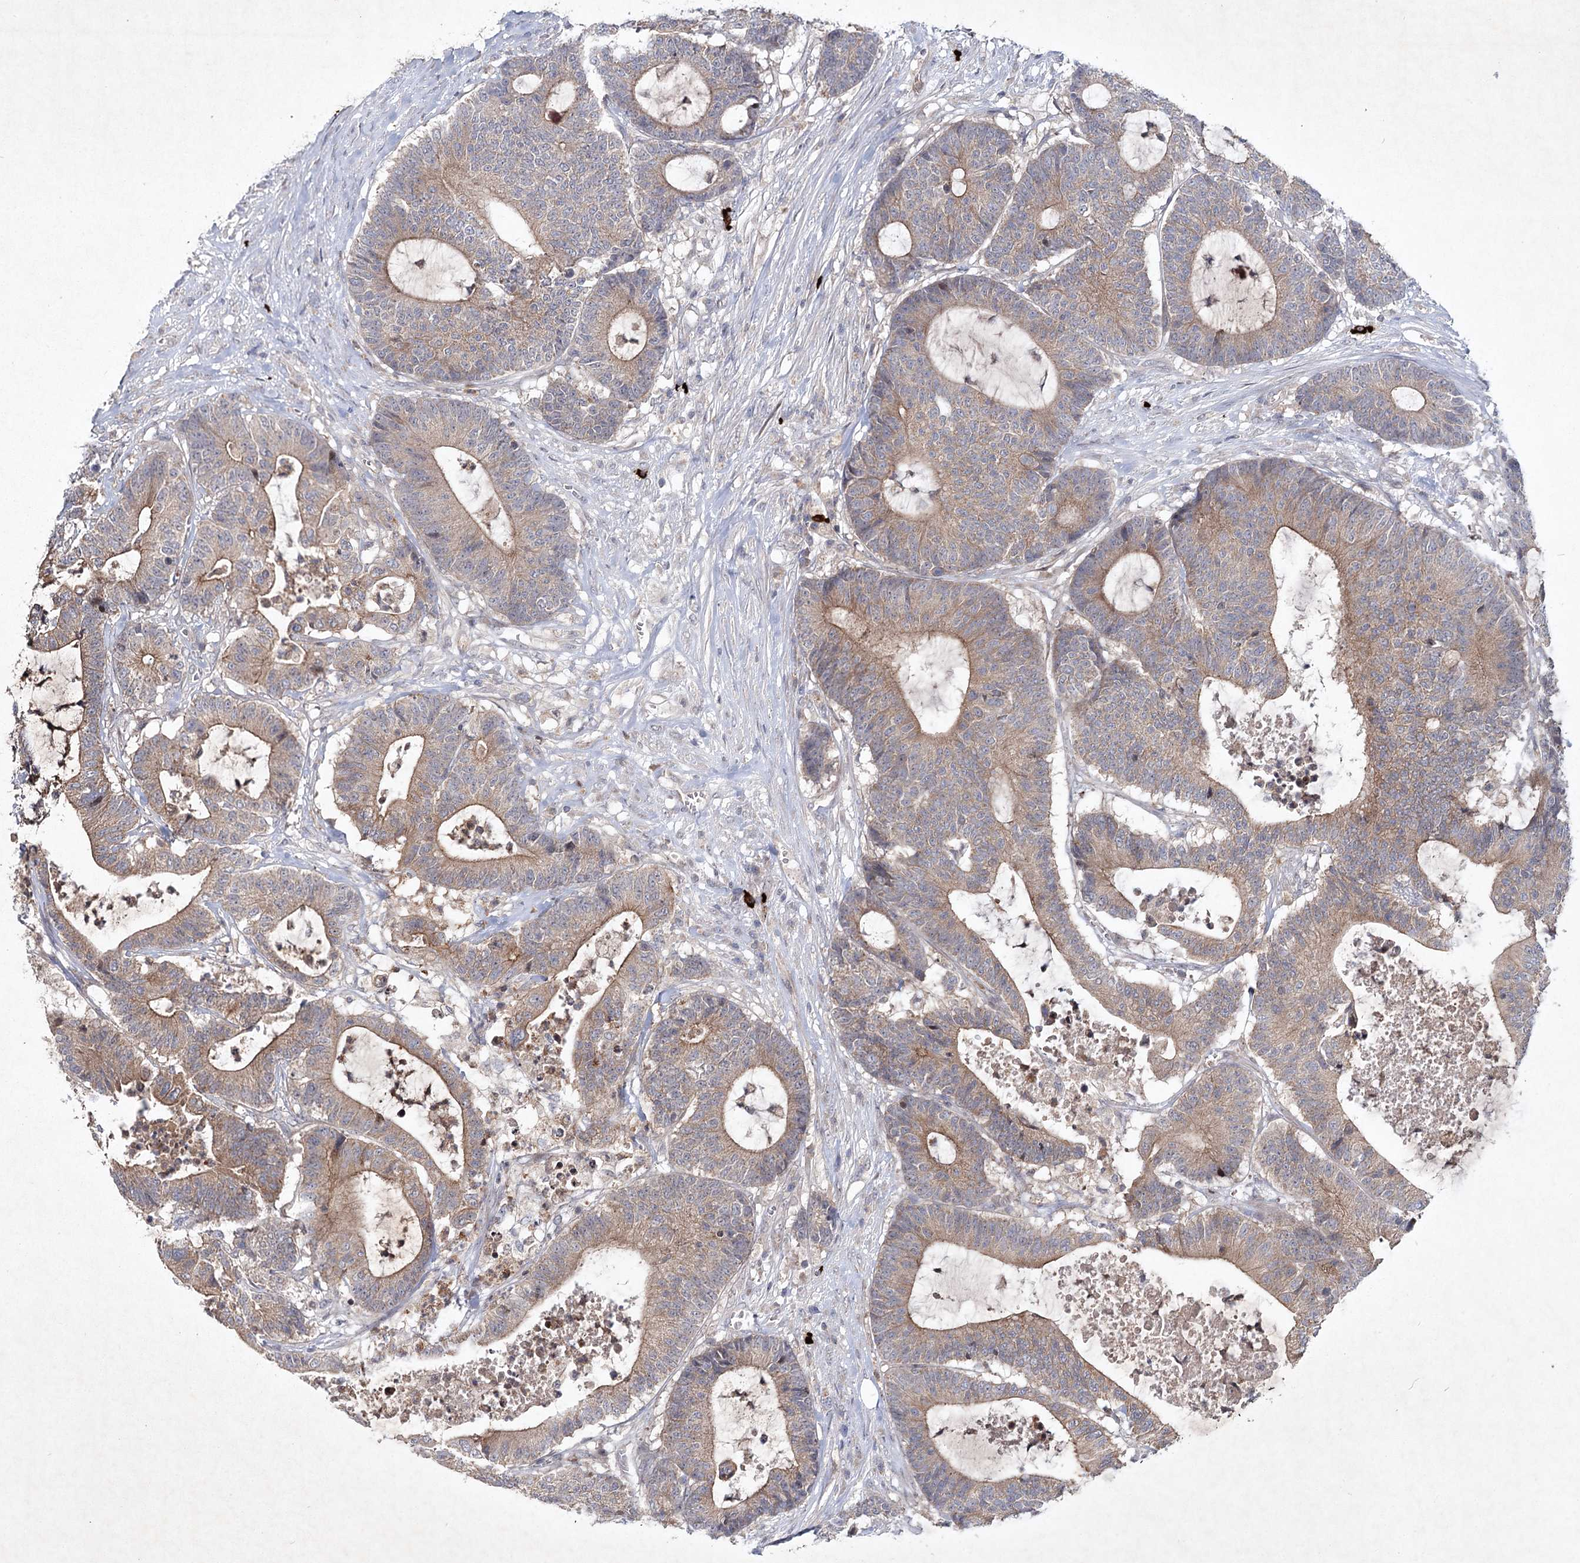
{"staining": {"intensity": "moderate", "quantity": ">75%", "location": "cytoplasmic/membranous"}, "tissue": "colorectal cancer", "cell_type": "Tumor cells", "image_type": "cancer", "snomed": [{"axis": "morphology", "description": "Adenocarcinoma, NOS"}, {"axis": "topography", "description": "Colon"}], "caption": "Immunohistochemical staining of adenocarcinoma (colorectal) reveals medium levels of moderate cytoplasmic/membranous staining in approximately >75% of tumor cells.", "gene": "MAP3K13", "patient": {"sex": "female", "age": 84}}